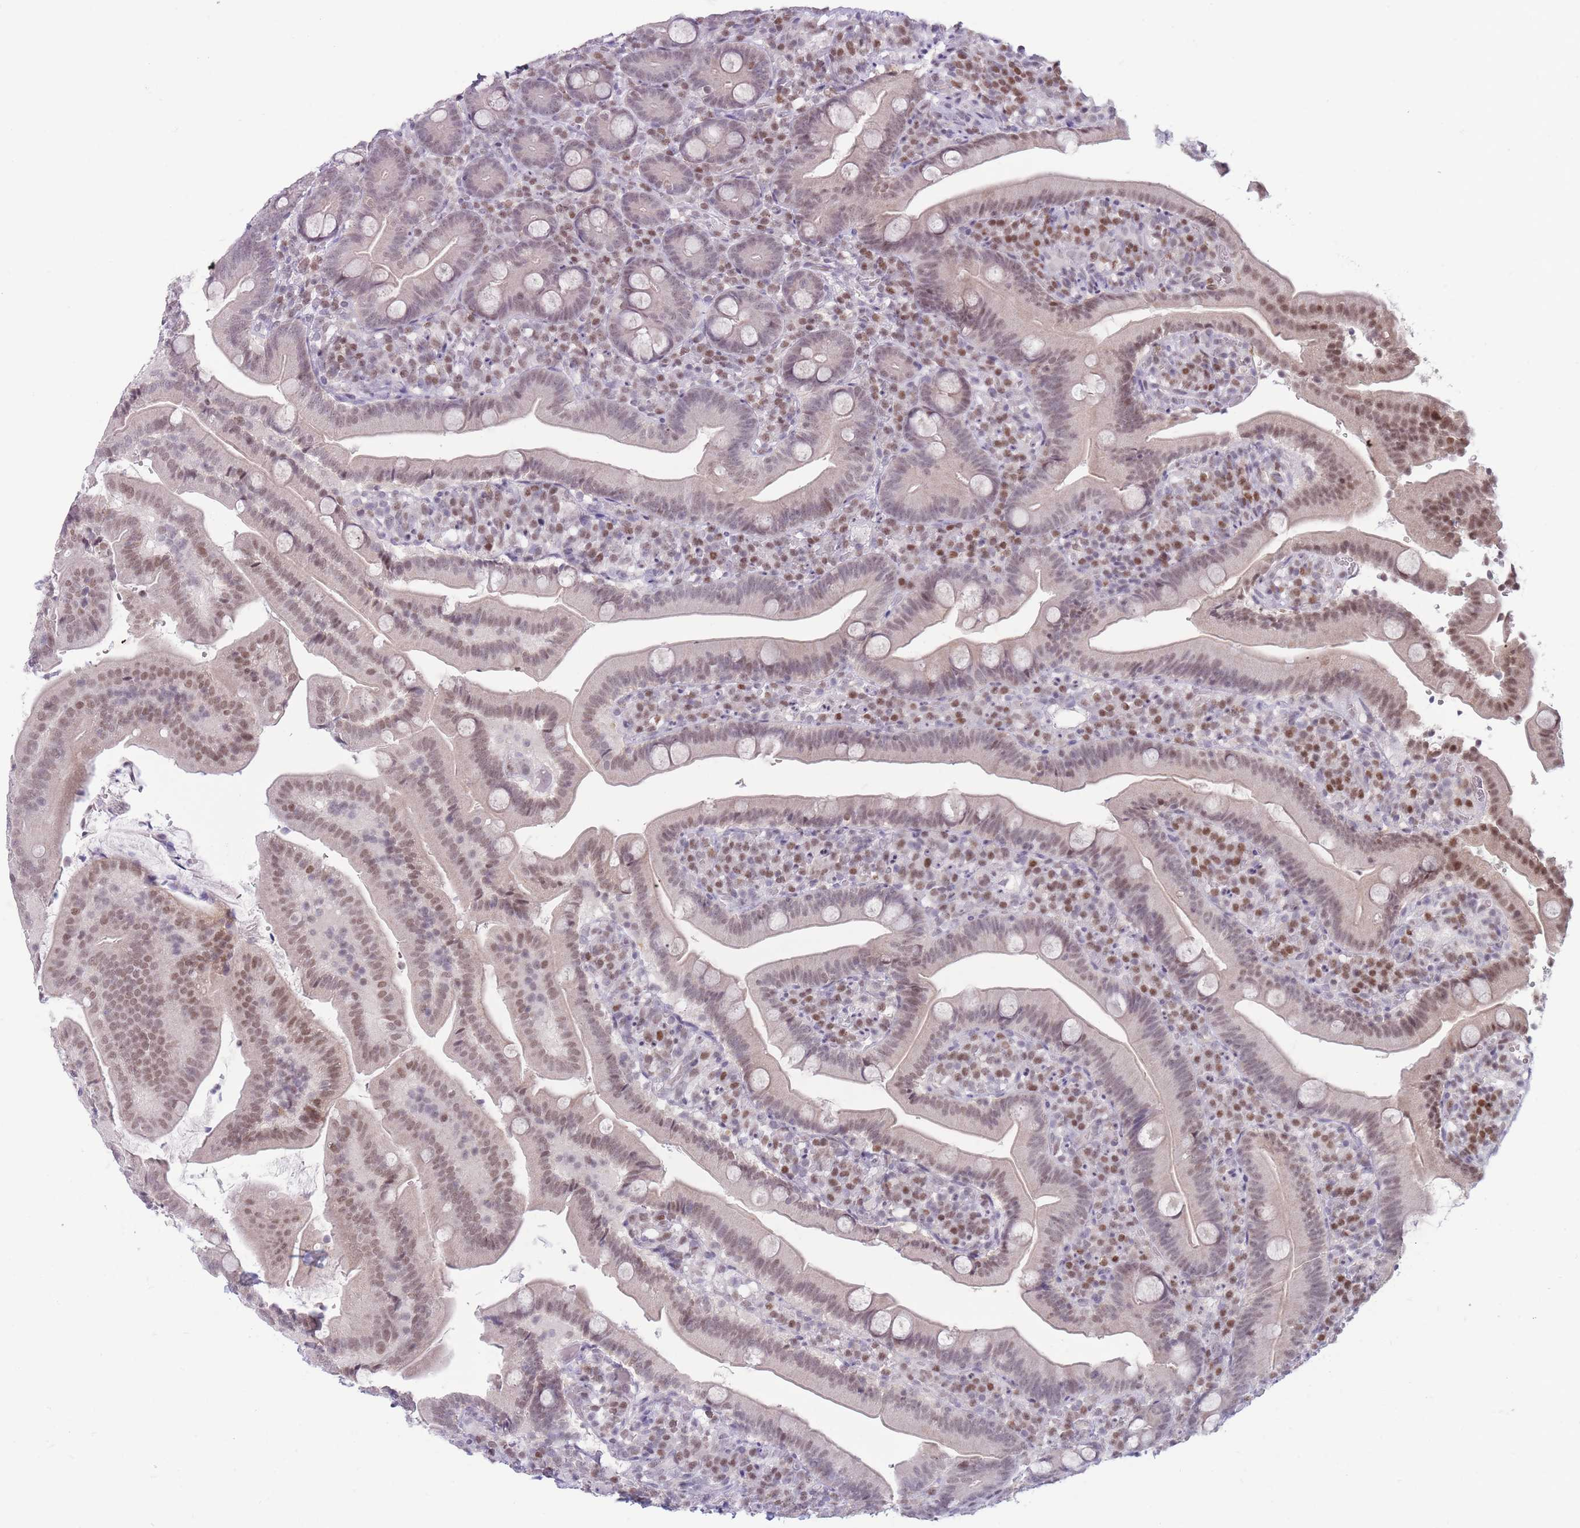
{"staining": {"intensity": "moderate", "quantity": ">75%", "location": "nuclear"}, "tissue": "duodenum", "cell_type": "Glandular cells", "image_type": "normal", "snomed": [{"axis": "morphology", "description": "Normal tissue, NOS"}, {"axis": "topography", "description": "Duodenum"}], "caption": "Human duodenum stained with a brown dye exhibits moderate nuclear positive expression in approximately >75% of glandular cells.", "gene": "ARID3B", "patient": {"sex": "female", "age": 67}}